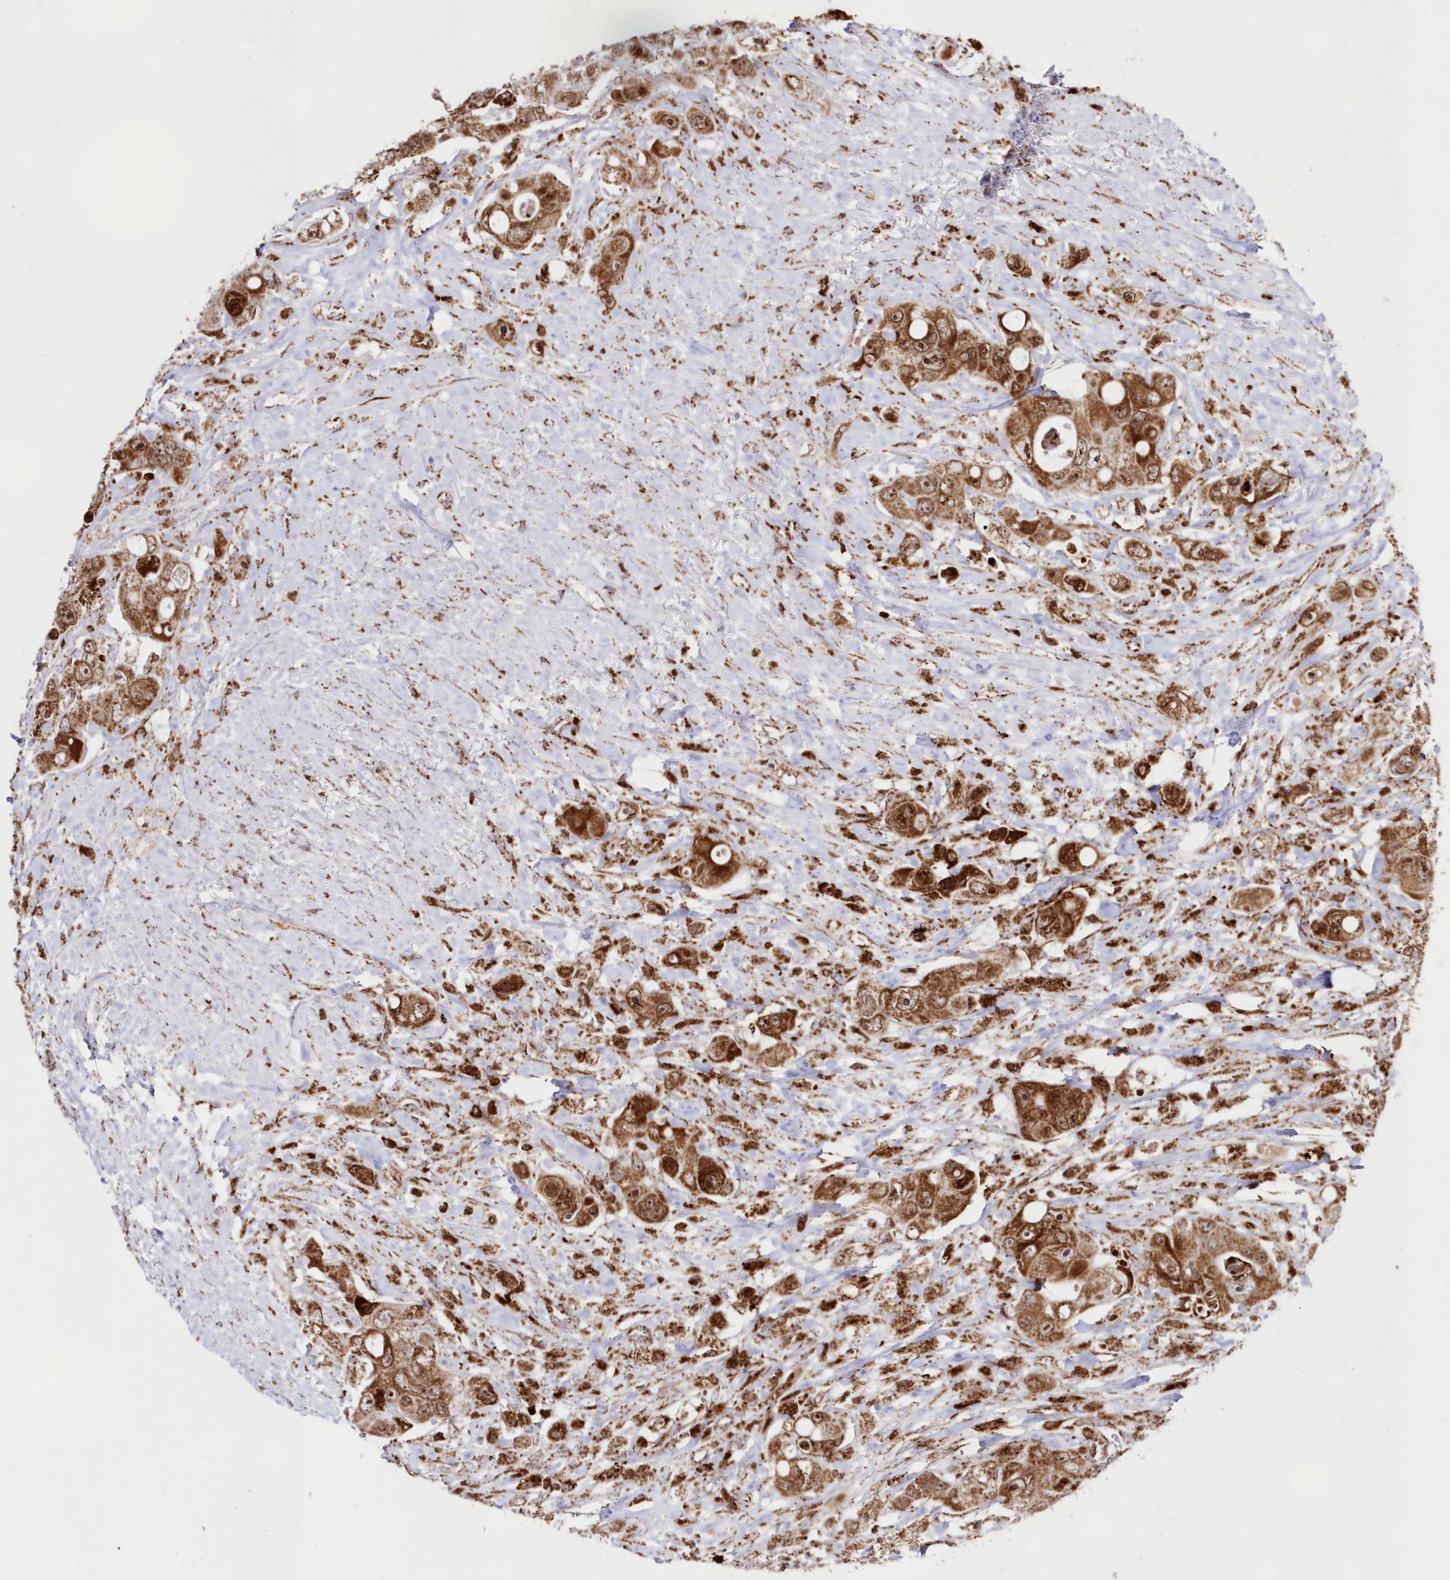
{"staining": {"intensity": "strong", "quantity": ">75%", "location": "cytoplasmic/membranous,nuclear"}, "tissue": "colorectal cancer", "cell_type": "Tumor cells", "image_type": "cancer", "snomed": [{"axis": "morphology", "description": "Adenocarcinoma, NOS"}, {"axis": "topography", "description": "Colon"}], "caption": "Human colorectal adenocarcinoma stained with a brown dye demonstrates strong cytoplasmic/membranous and nuclear positive staining in approximately >75% of tumor cells.", "gene": "HADHB", "patient": {"sex": "female", "age": 46}}